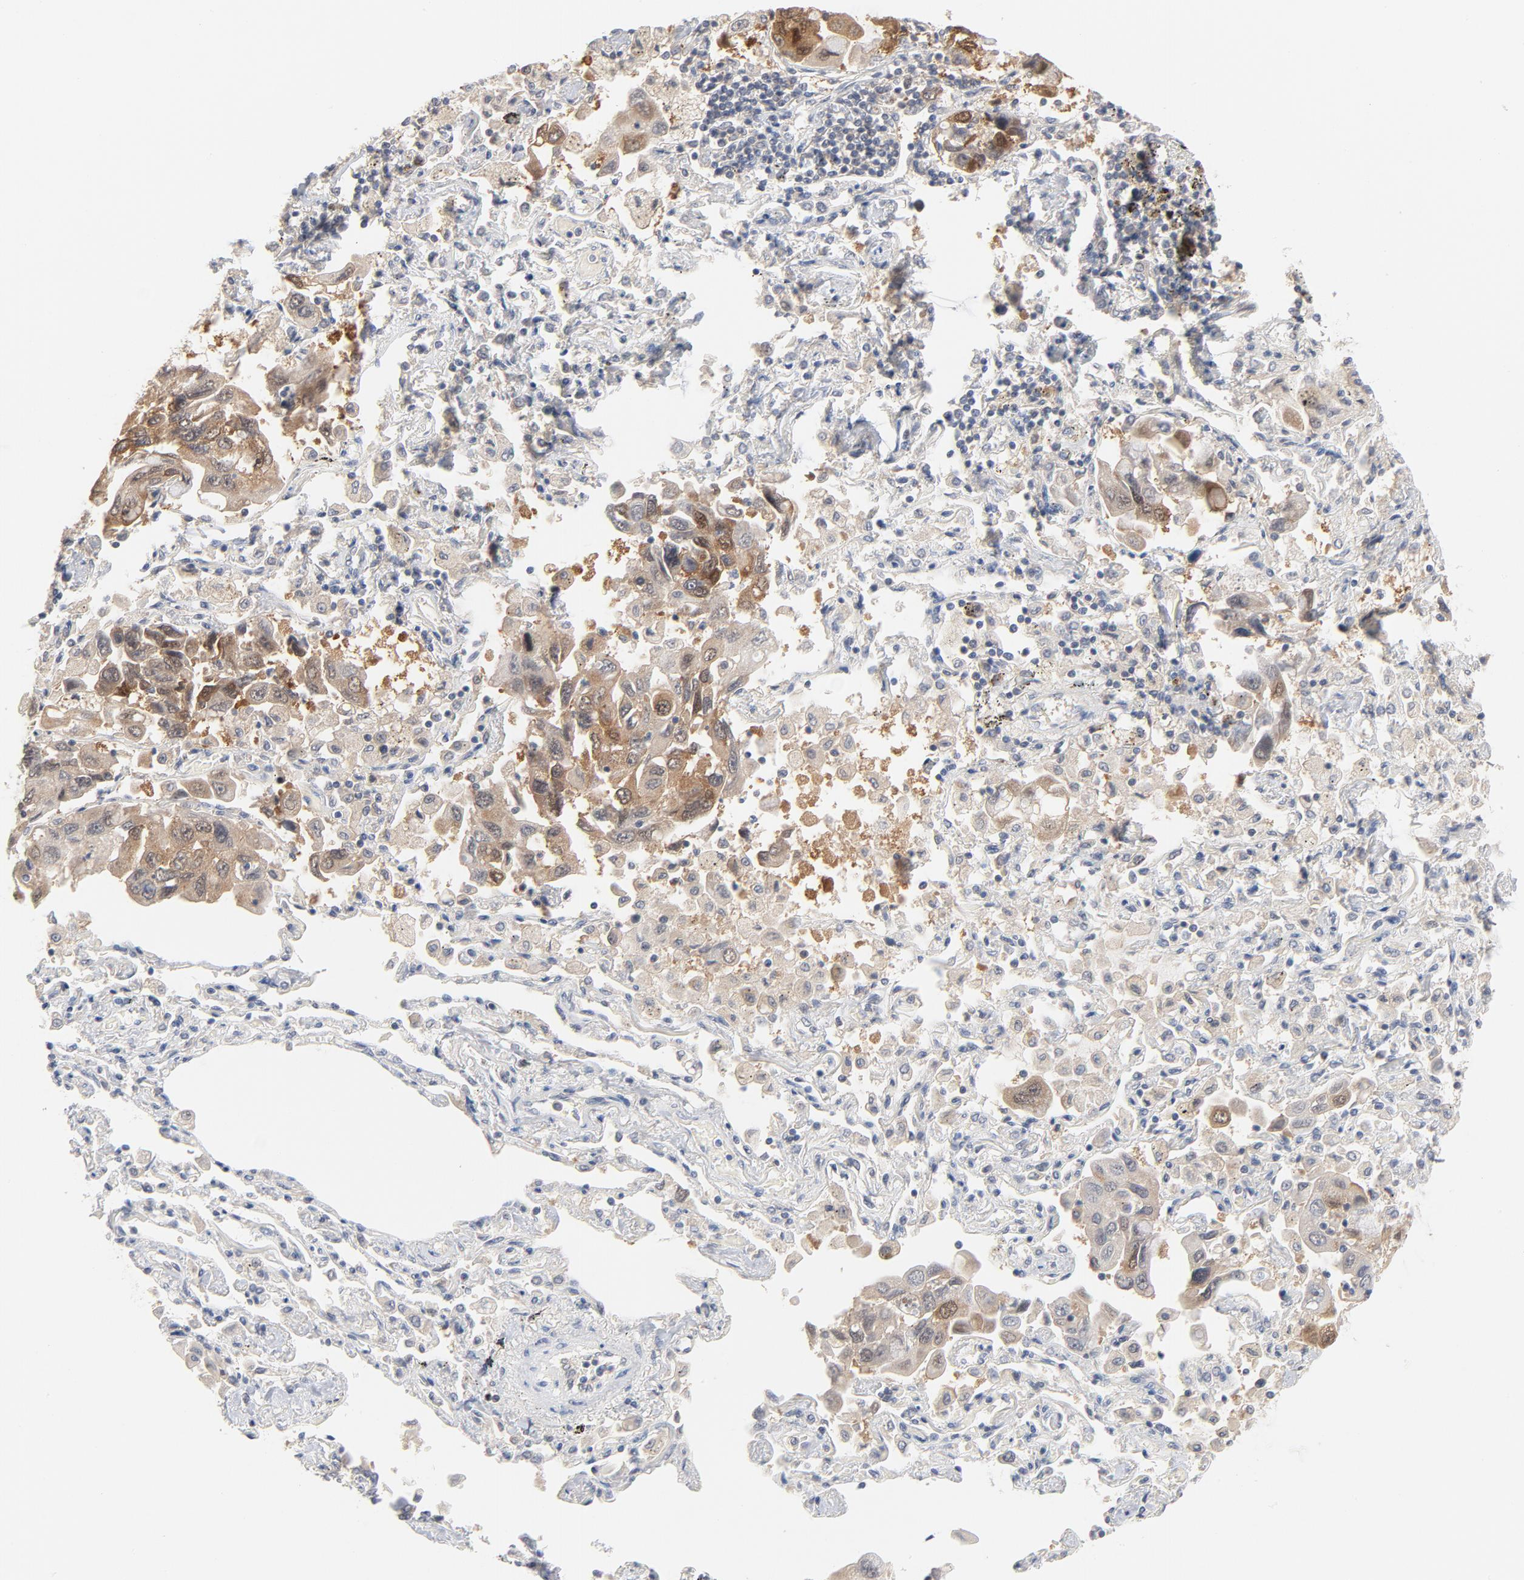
{"staining": {"intensity": "moderate", "quantity": "<25%", "location": "cytoplasmic/membranous"}, "tissue": "lung cancer", "cell_type": "Tumor cells", "image_type": "cancer", "snomed": [{"axis": "morphology", "description": "Adenocarcinoma, NOS"}, {"axis": "topography", "description": "Lung"}], "caption": "Immunohistochemical staining of human lung cancer (adenocarcinoma) demonstrates moderate cytoplasmic/membranous protein expression in about <25% of tumor cells.", "gene": "UBL4A", "patient": {"sex": "male", "age": 64}}